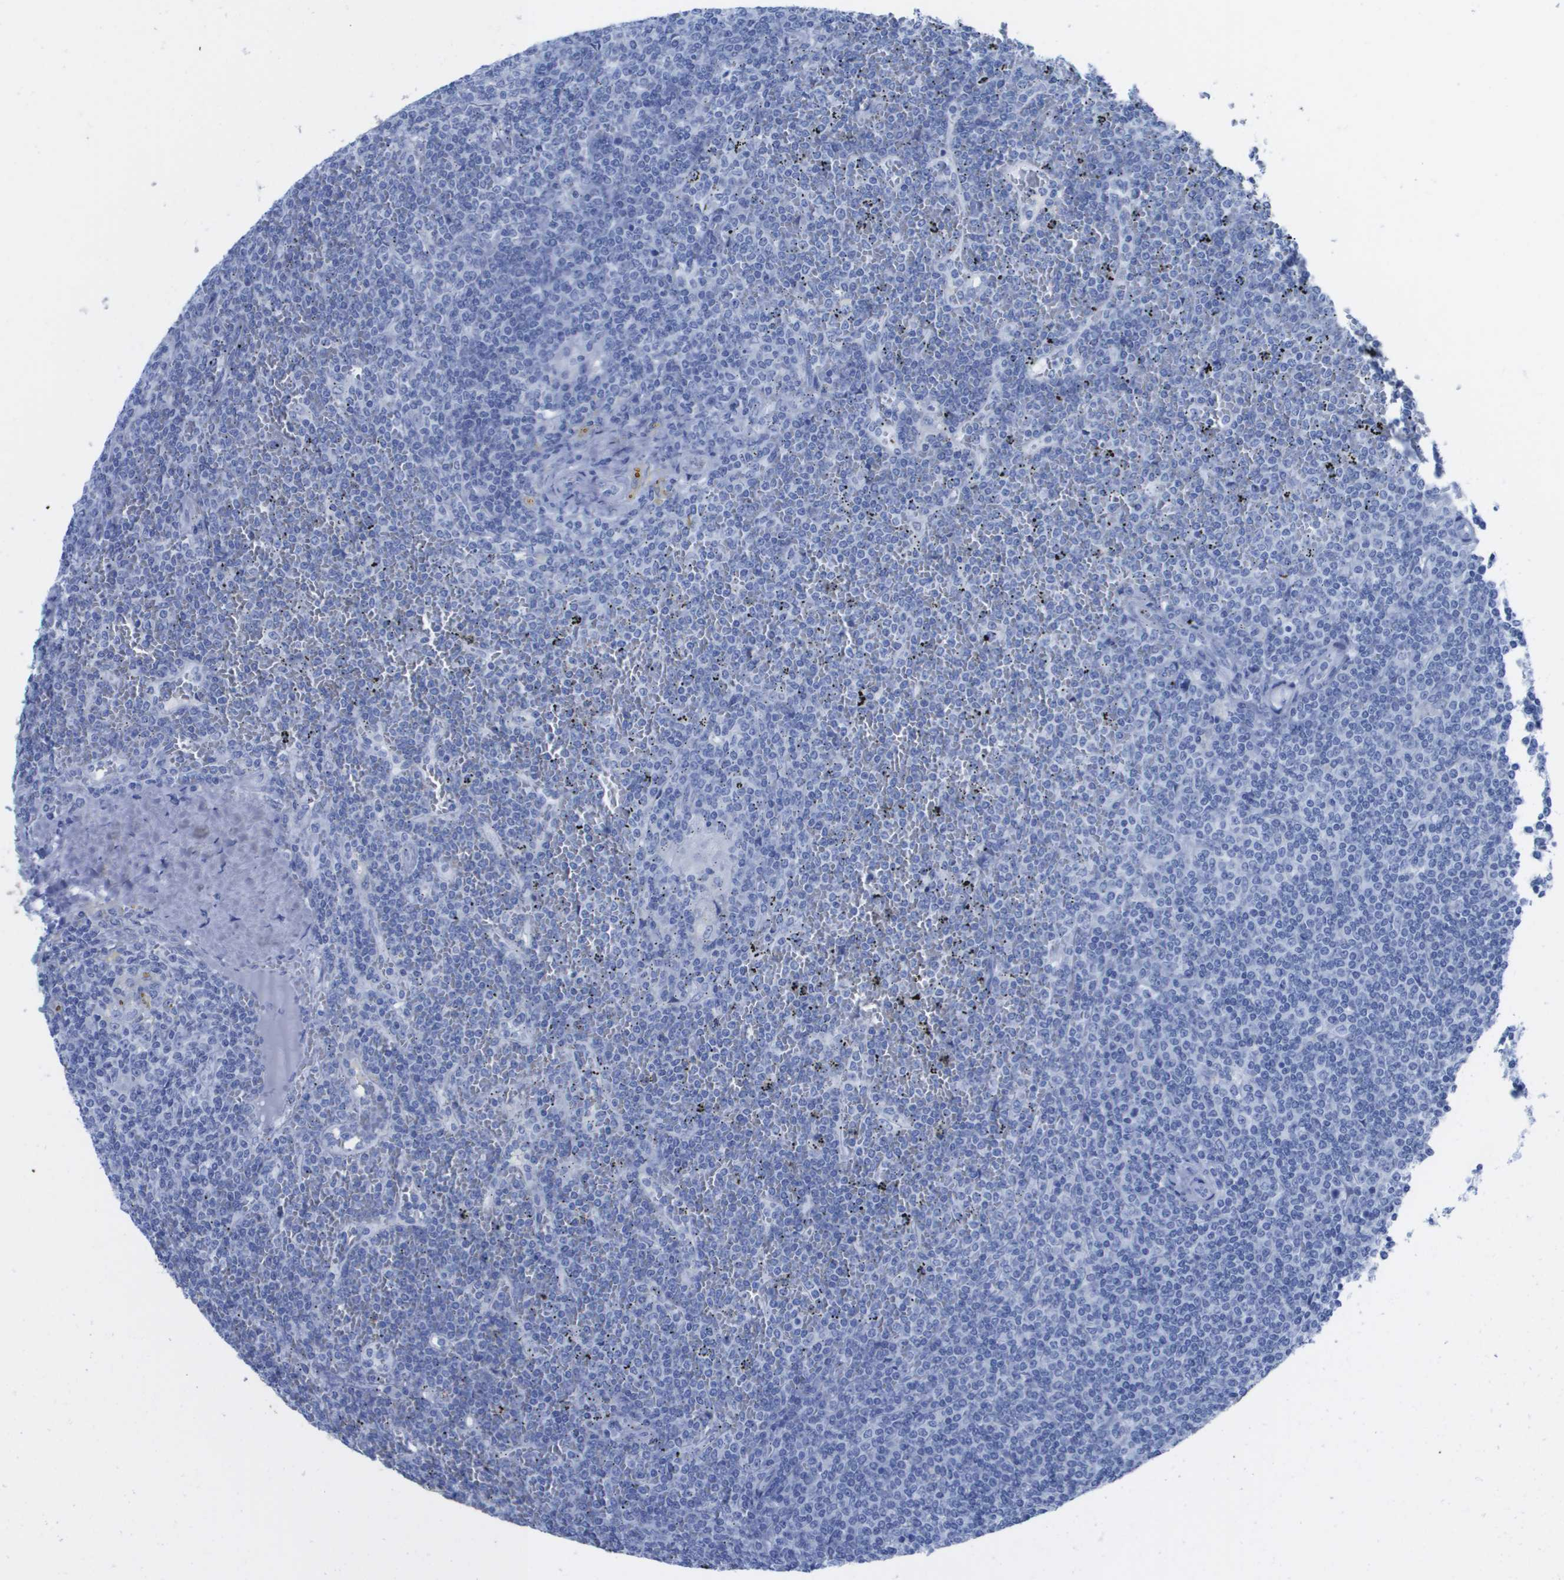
{"staining": {"intensity": "negative", "quantity": "none", "location": "none"}, "tissue": "lymphoma", "cell_type": "Tumor cells", "image_type": "cancer", "snomed": [{"axis": "morphology", "description": "Malignant lymphoma, non-Hodgkin's type, Low grade"}, {"axis": "topography", "description": "Spleen"}], "caption": "A high-resolution image shows IHC staining of lymphoma, which exhibits no significant positivity in tumor cells. The staining was performed using DAB (3,3'-diaminobenzidine) to visualize the protein expression in brown, while the nuclei were stained in blue with hematoxylin (Magnification: 20x).", "gene": "KCNA3", "patient": {"sex": "female", "age": 19}}